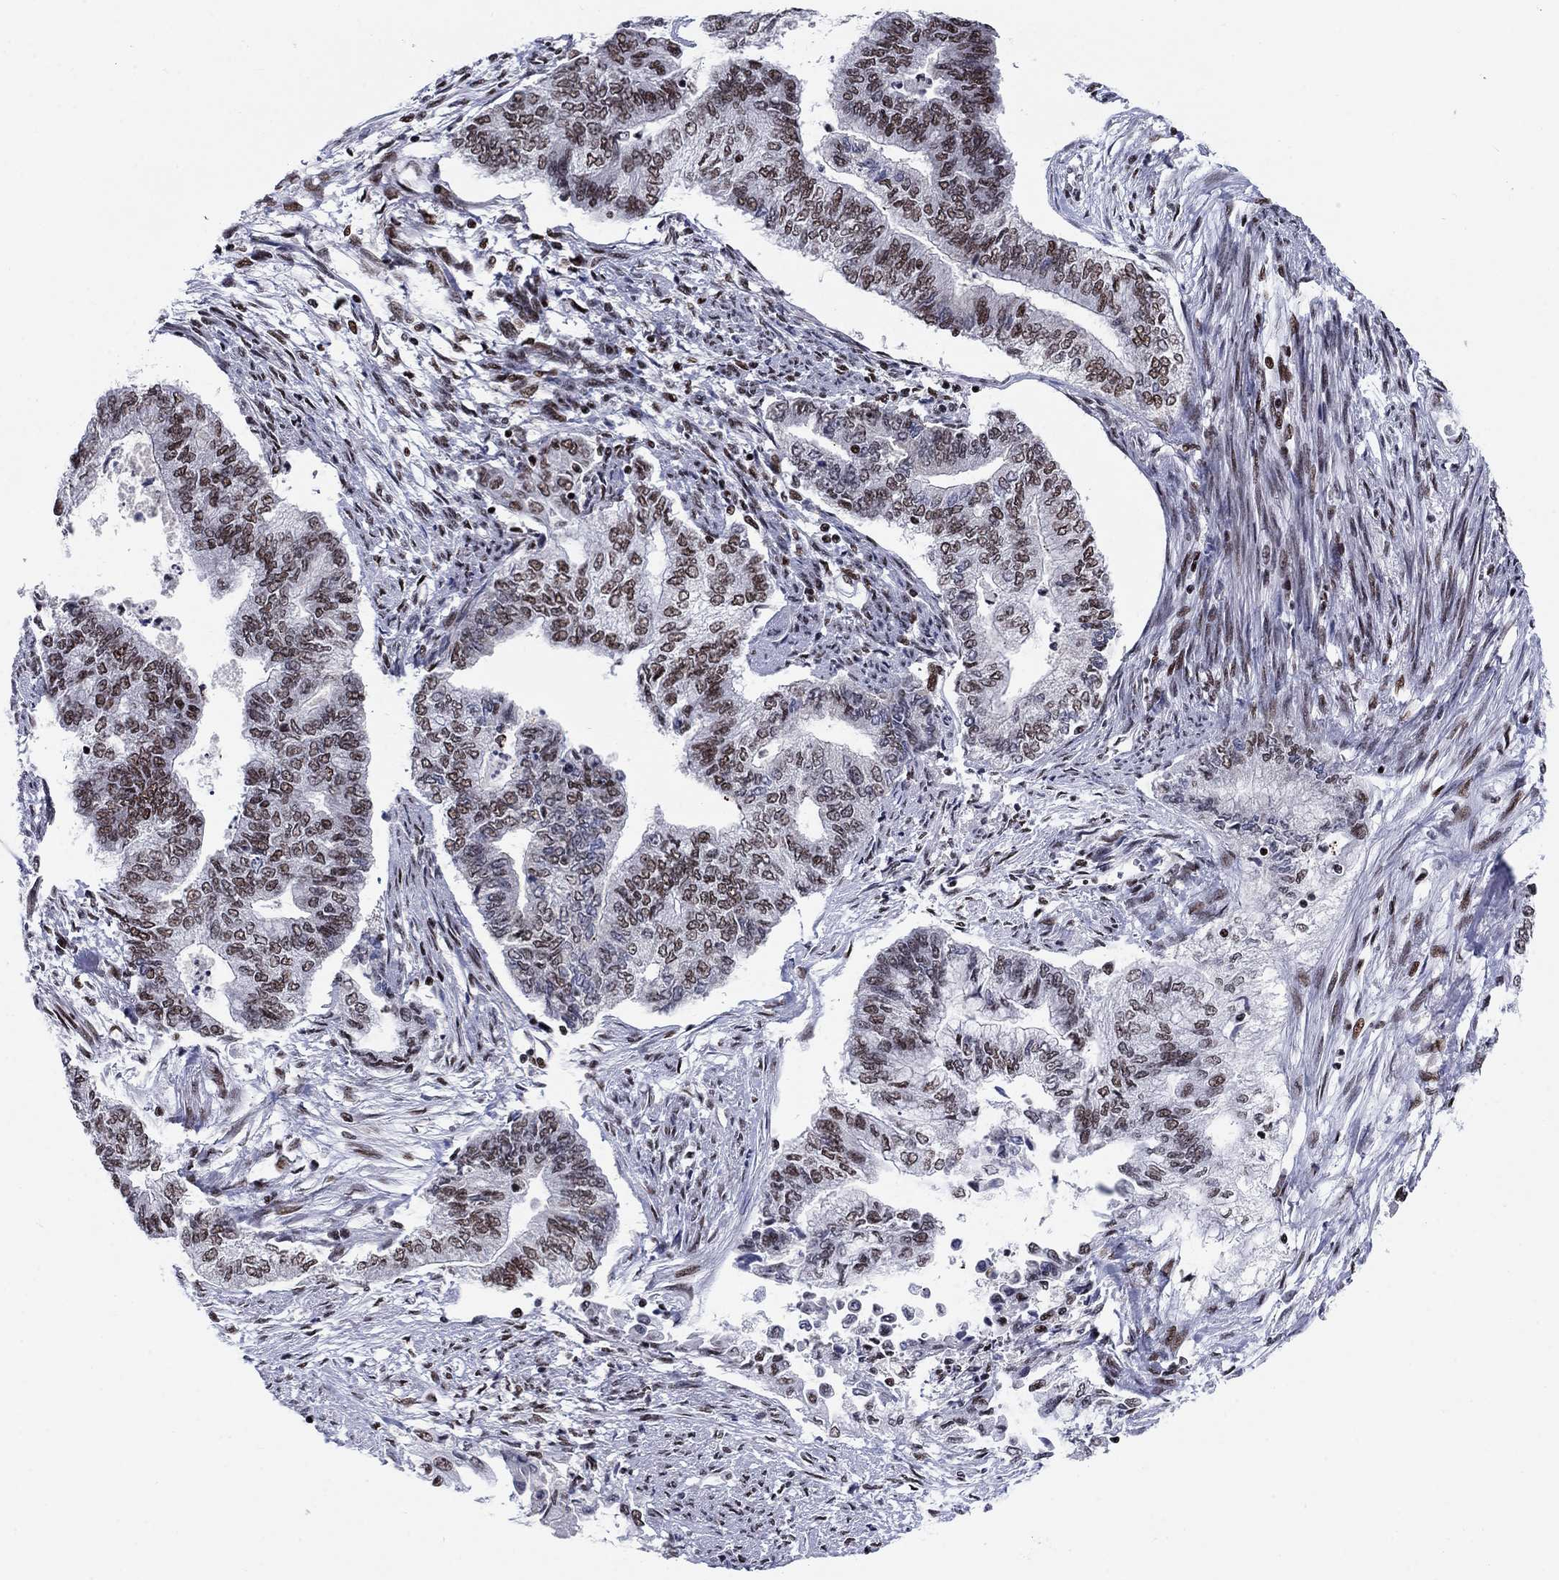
{"staining": {"intensity": "moderate", "quantity": "25%-75%", "location": "nuclear"}, "tissue": "endometrial cancer", "cell_type": "Tumor cells", "image_type": "cancer", "snomed": [{"axis": "morphology", "description": "Adenocarcinoma, NOS"}, {"axis": "topography", "description": "Endometrium"}], "caption": "The photomicrograph exhibits immunohistochemical staining of endometrial adenocarcinoma. There is moderate nuclear expression is seen in approximately 25%-75% of tumor cells.", "gene": "RPRD1B", "patient": {"sex": "female", "age": 65}}